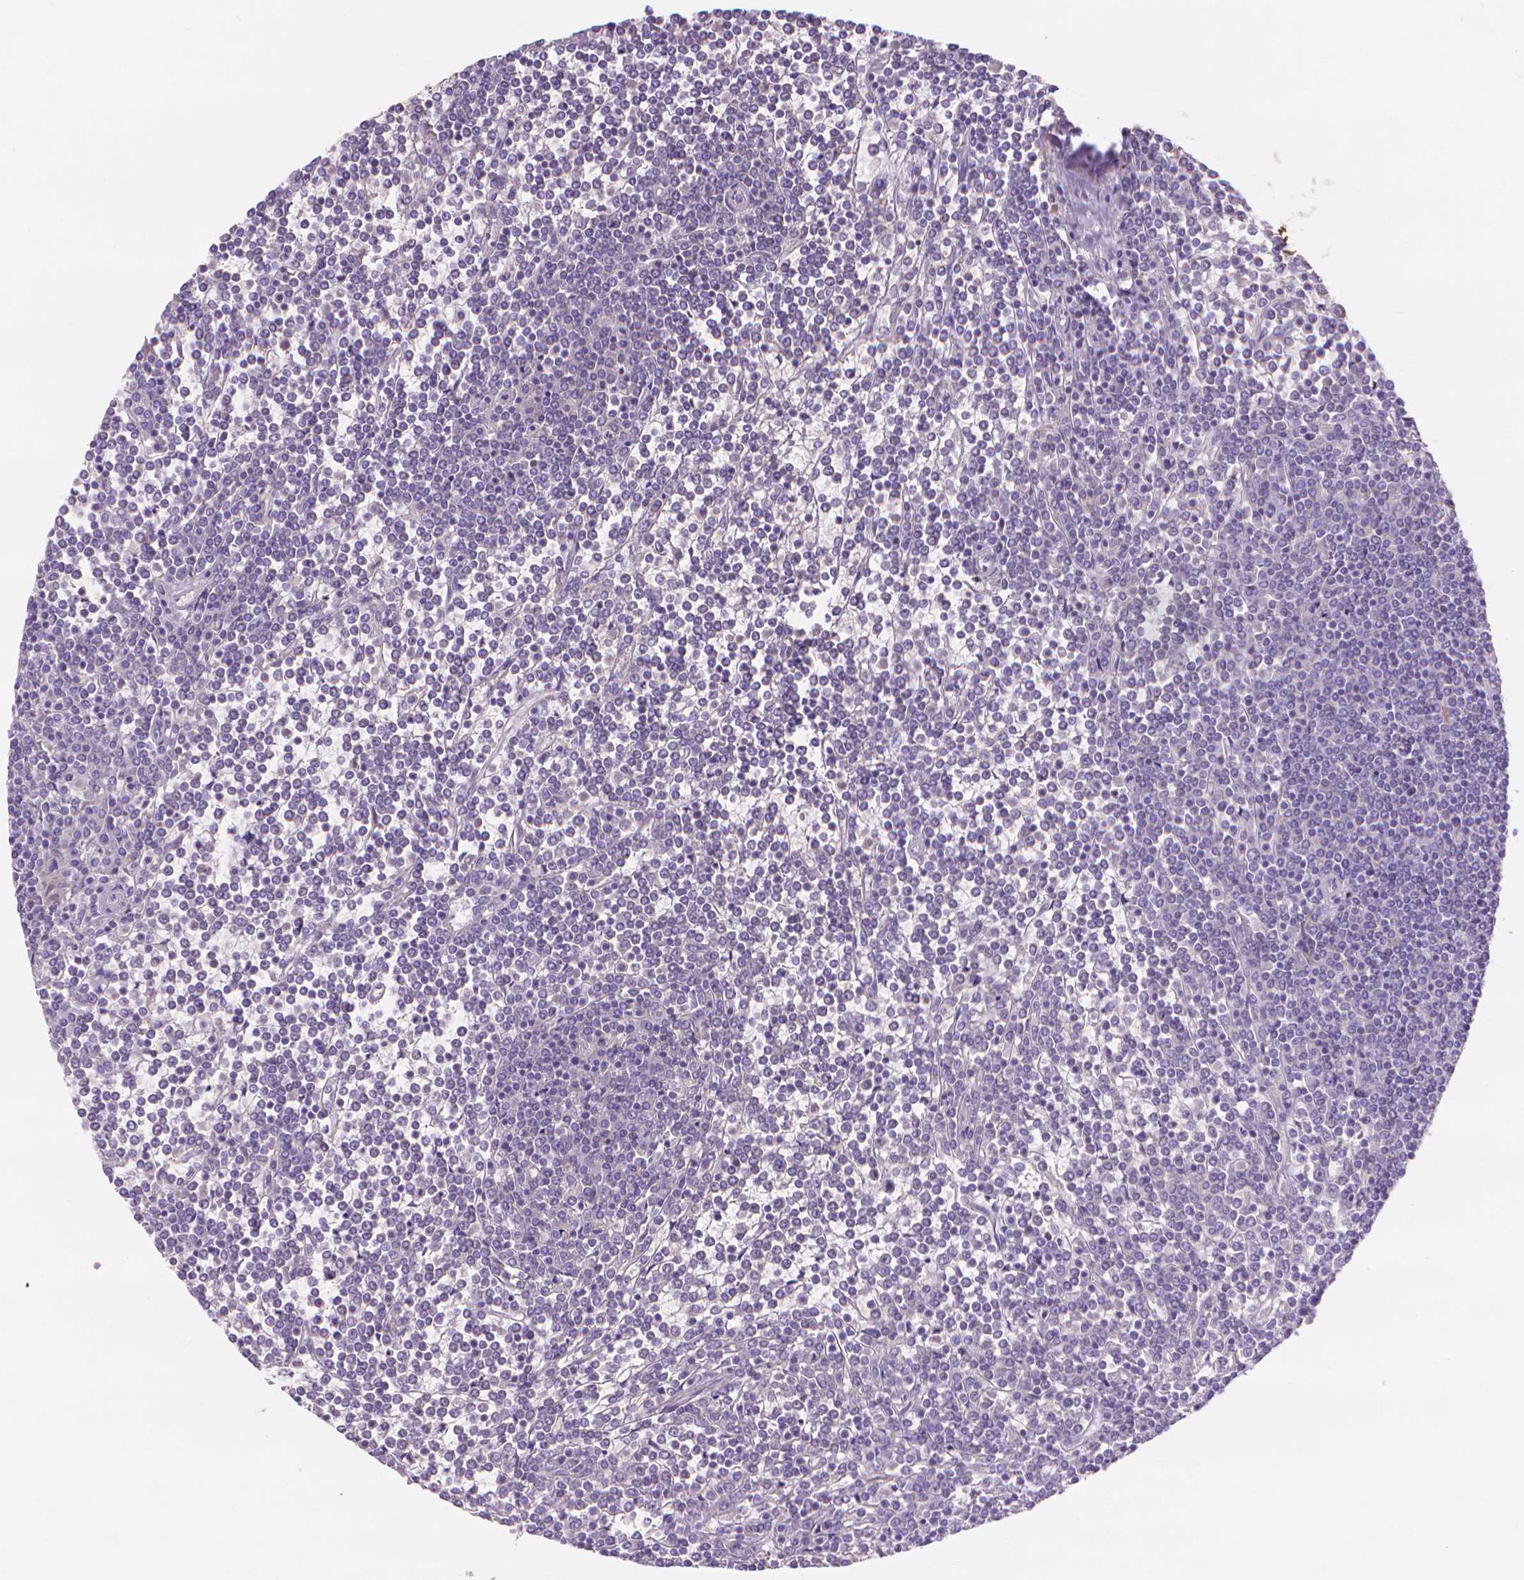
{"staining": {"intensity": "negative", "quantity": "none", "location": "none"}, "tissue": "lymphoma", "cell_type": "Tumor cells", "image_type": "cancer", "snomed": [{"axis": "morphology", "description": "Malignant lymphoma, non-Hodgkin's type, Low grade"}, {"axis": "topography", "description": "Spleen"}], "caption": "Low-grade malignant lymphoma, non-Hodgkin's type was stained to show a protein in brown. There is no significant expression in tumor cells.", "gene": "MMP11", "patient": {"sex": "female", "age": 19}}